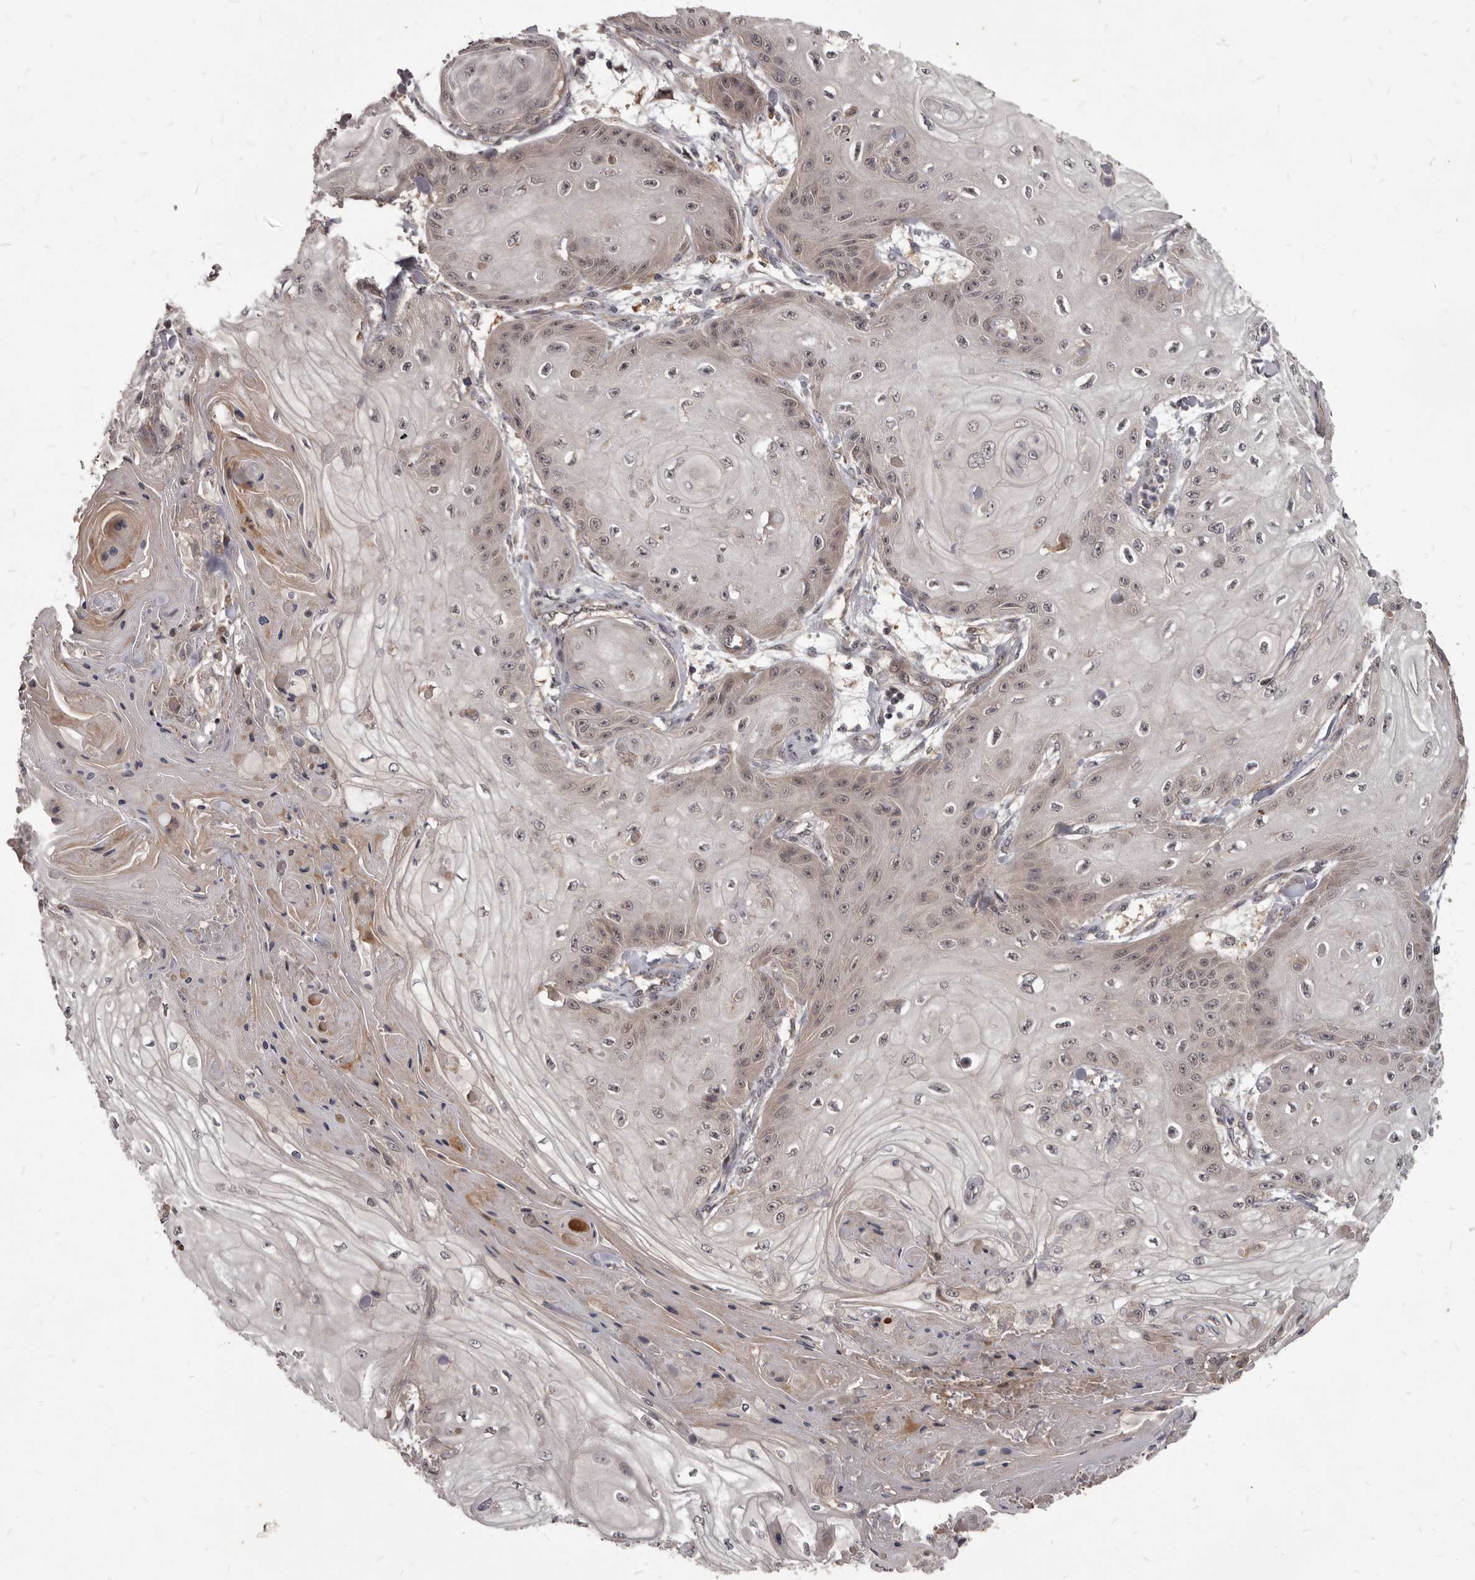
{"staining": {"intensity": "weak", "quantity": "25%-75%", "location": "nuclear"}, "tissue": "skin cancer", "cell_type": "Tumor cells", "image_type": "cancer", "snomed": [{"axis": "morphology", "description": "Squamous cell carcinoma, NOS"}, {"axis": "topography", "description": "Skin"}], "caption": "IHC (DAB (3,3'-diaminobenzidine)) staining of human squamous cell carcinoma (skin) exhibits weak nuclear protein expression in about 25%-75% of tumor cells.", "gene": "GABPB2", "patient": {"sex": "male", "age": 74}}